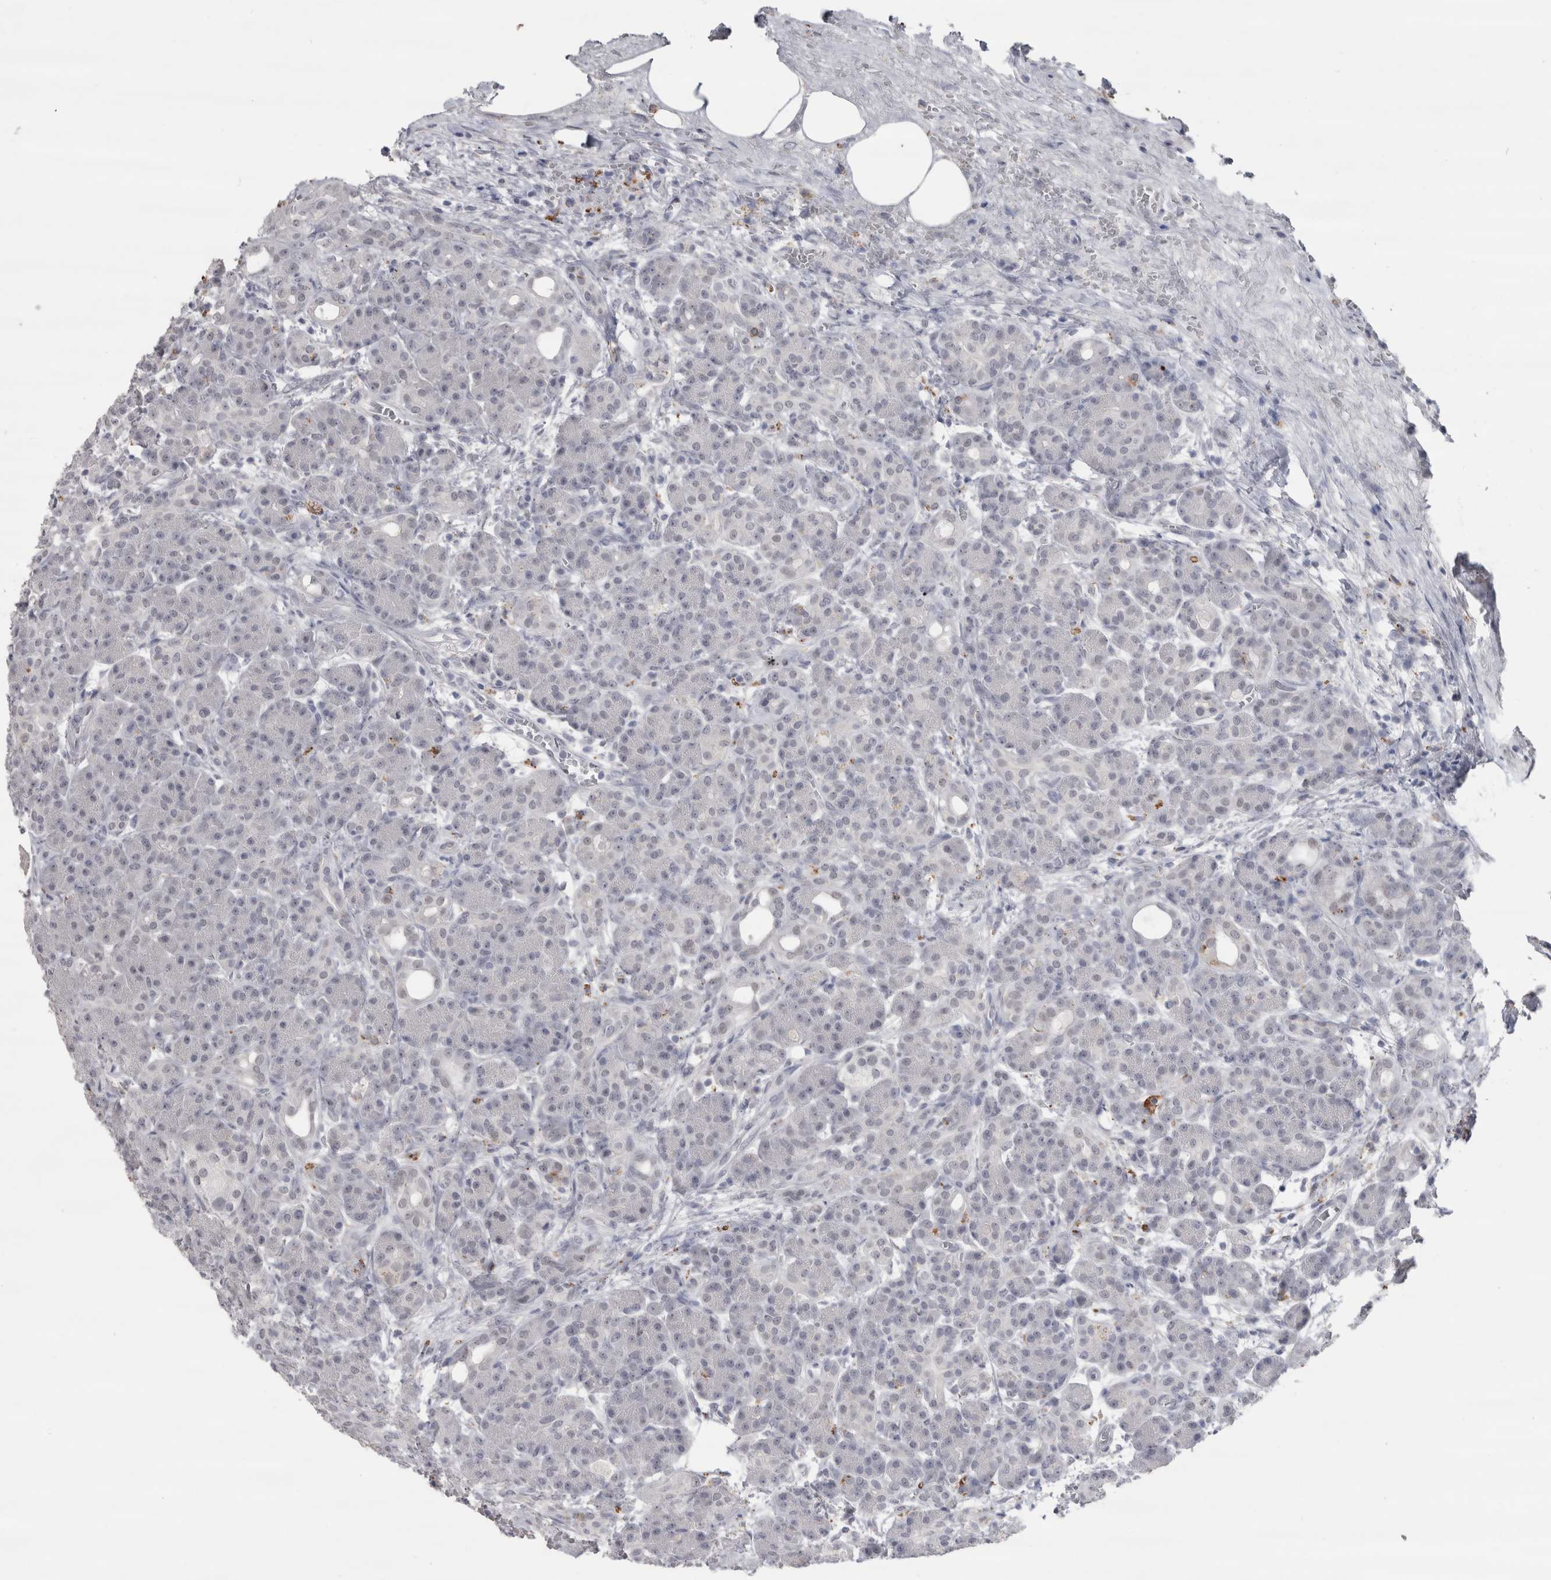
{"staining": {"intensity": "negative", "quantity": "none", "location": "none"}, "tissue": "pancreas", "cell_type": "Exocrine glandular cells", "image_type": "normal", "snomed": [{"axis": "morphology", "description": "Normal tissue, NOS"}, {"axis": "topography", "description": "Pancreas"}], "caption": "DAB (3,3'-diaminobenzidine) immunohistochemical staining of unremarkable human pancreas demonstrates no significant staining in exocrine glandular cells.", "gene": "CDH17", "patient": {"sex": "male", "age": 63}}